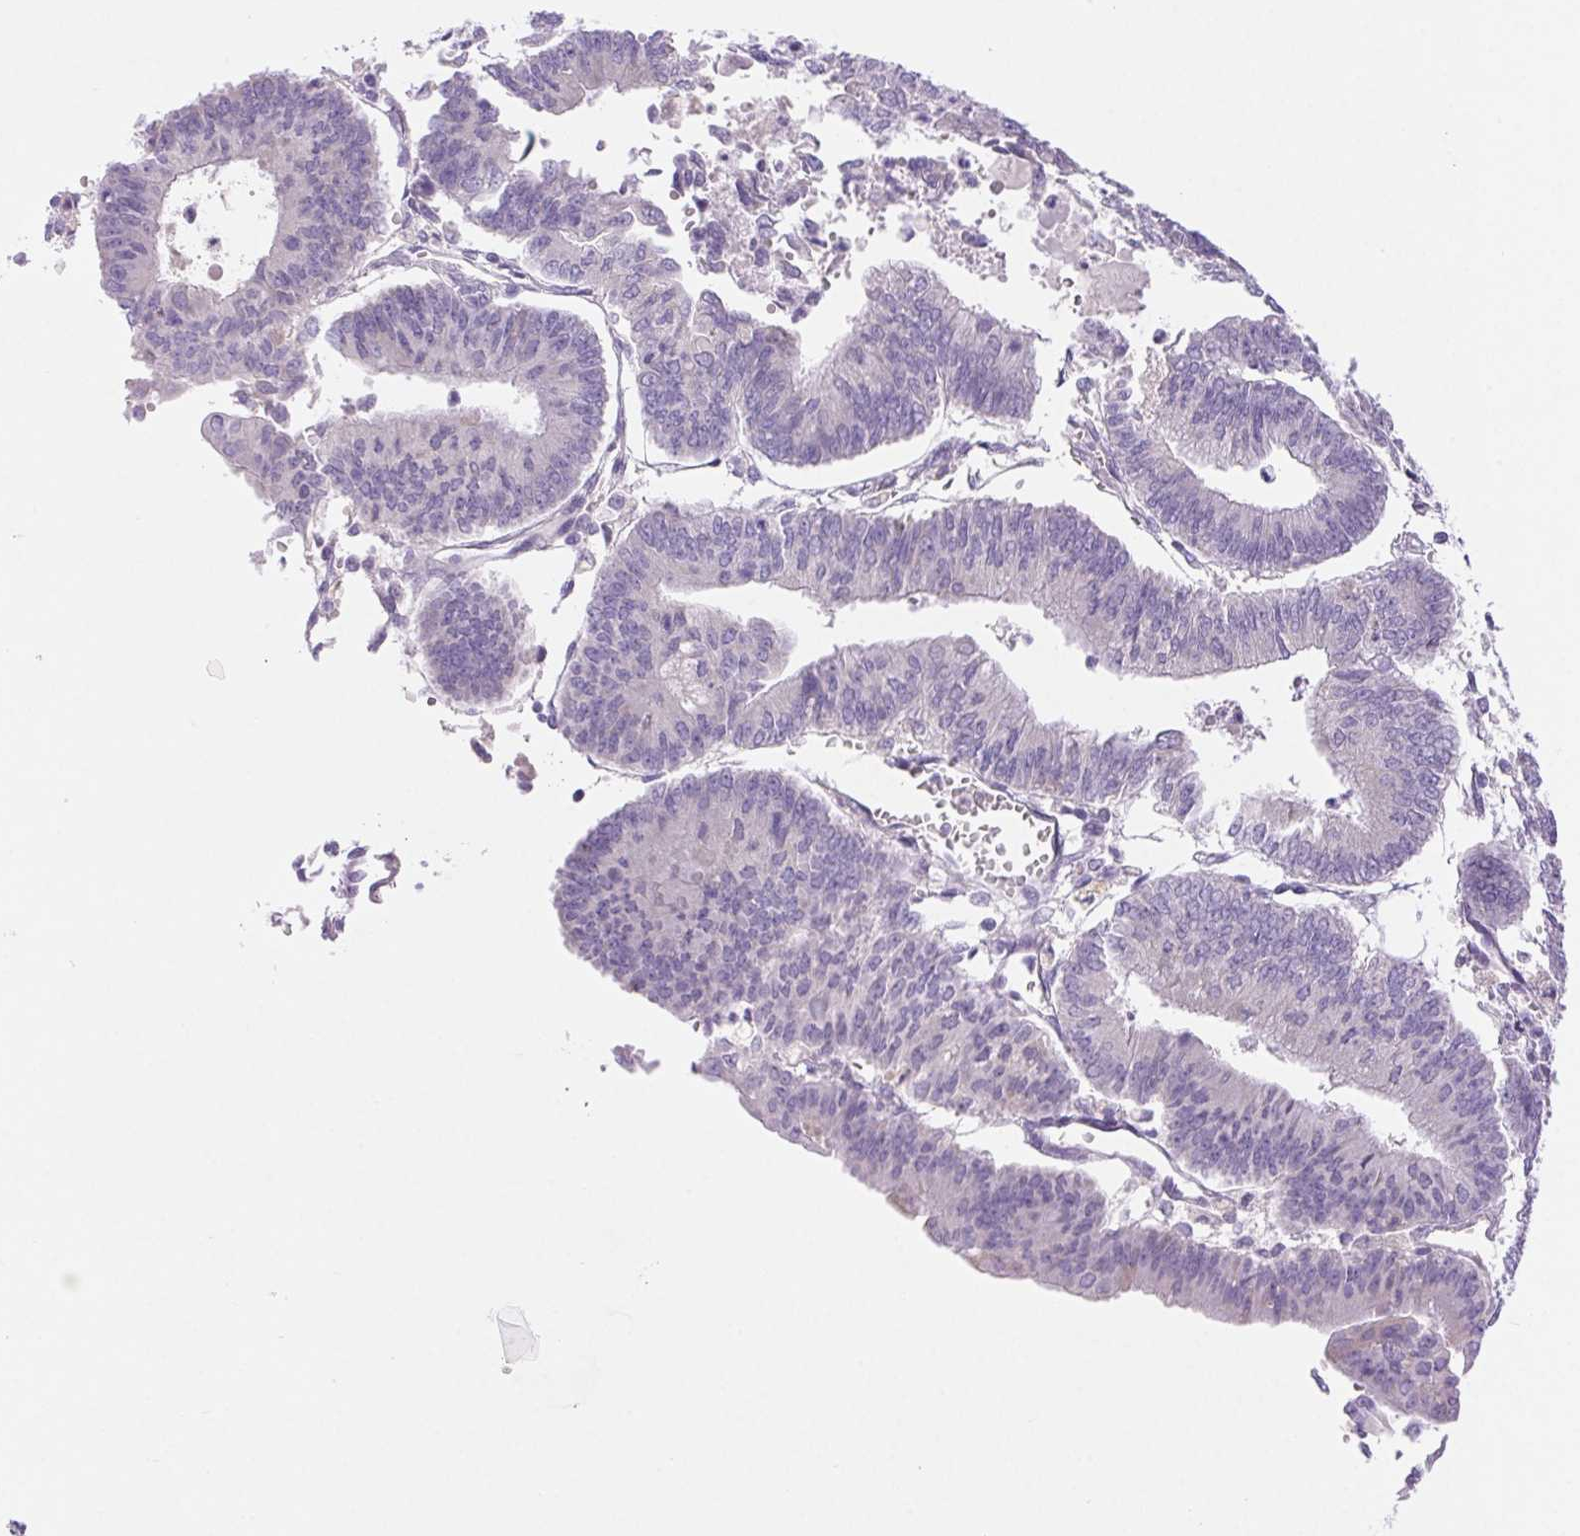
{"staining": {"intensity": "negative", "quantity": "none", "location": "none"}, "tissue": "endometrial cancer", "cell_type": "Tumor cells", "image_type": "cancer", "snomed": [{"axis": "morphology", "description": "Adenocarcinoma, NOS"}, {"axis": "topography", "description": "Endometrium"}], "caption": "The micrograph displays no staining of tumor cells in adenocarcinoma (endometrial).", "gene": "ARHGAP11B", "patient": {"sex": "female", "age": 65}}